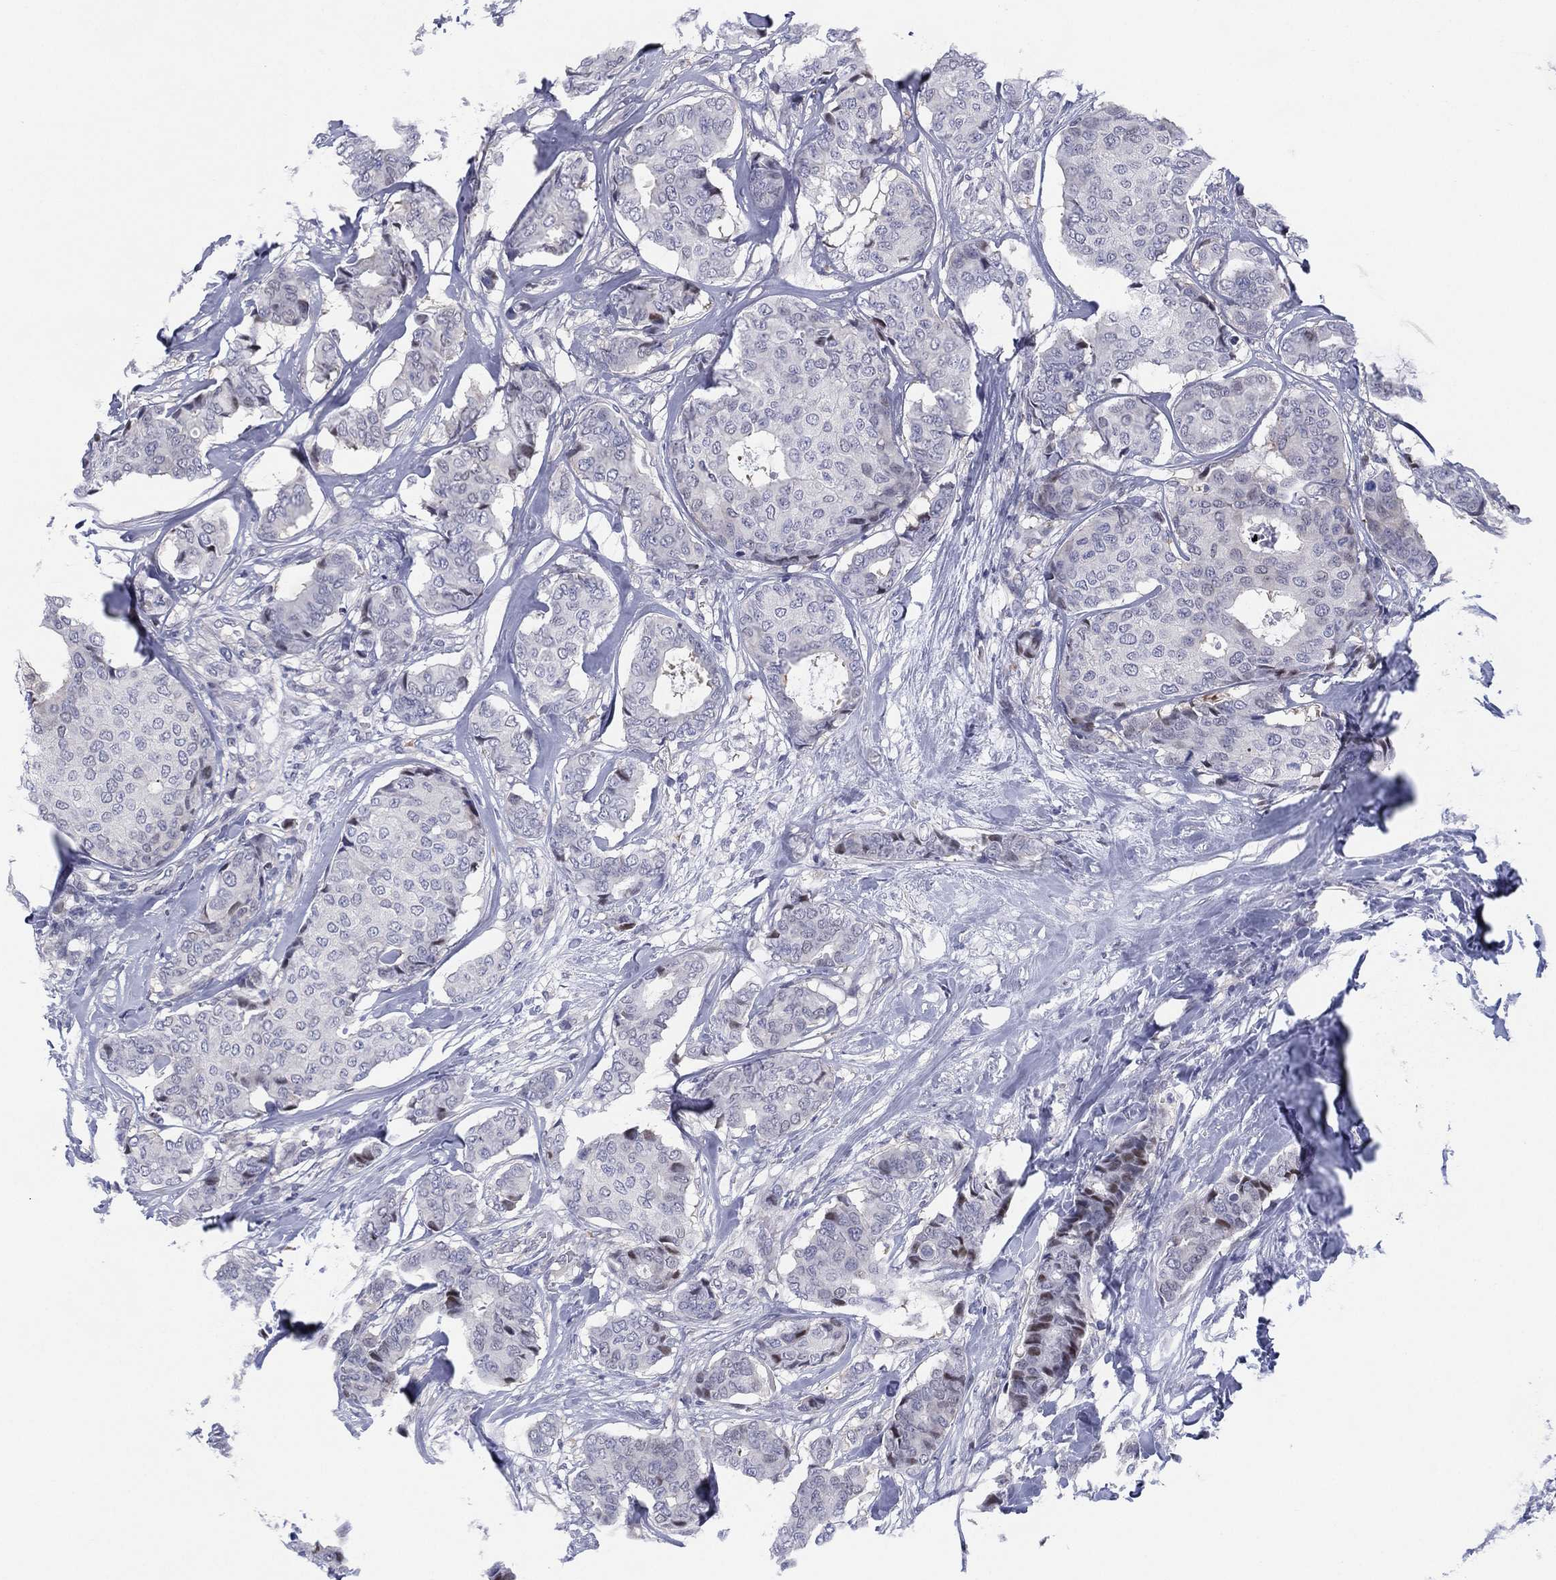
{"staining": {"intensity": "moderate", "quantity": "<25%", "location": "nuclear"}, "tissue": "breast cancer", "cell_type": "Tumor cells", "image_type": "cancer", "snomed": [{"axis": "morphology", "description": "Duct carcinoma"}, {"axis": "topography", "description": "Breast"}], "caption": "Breast cancer stained for a protein (brown) exhibits moderate nuclear positive expression in about <25% of tumor cells.", "gene": "SLC4A4", "patient": {"sex": "female", "age": 75}}